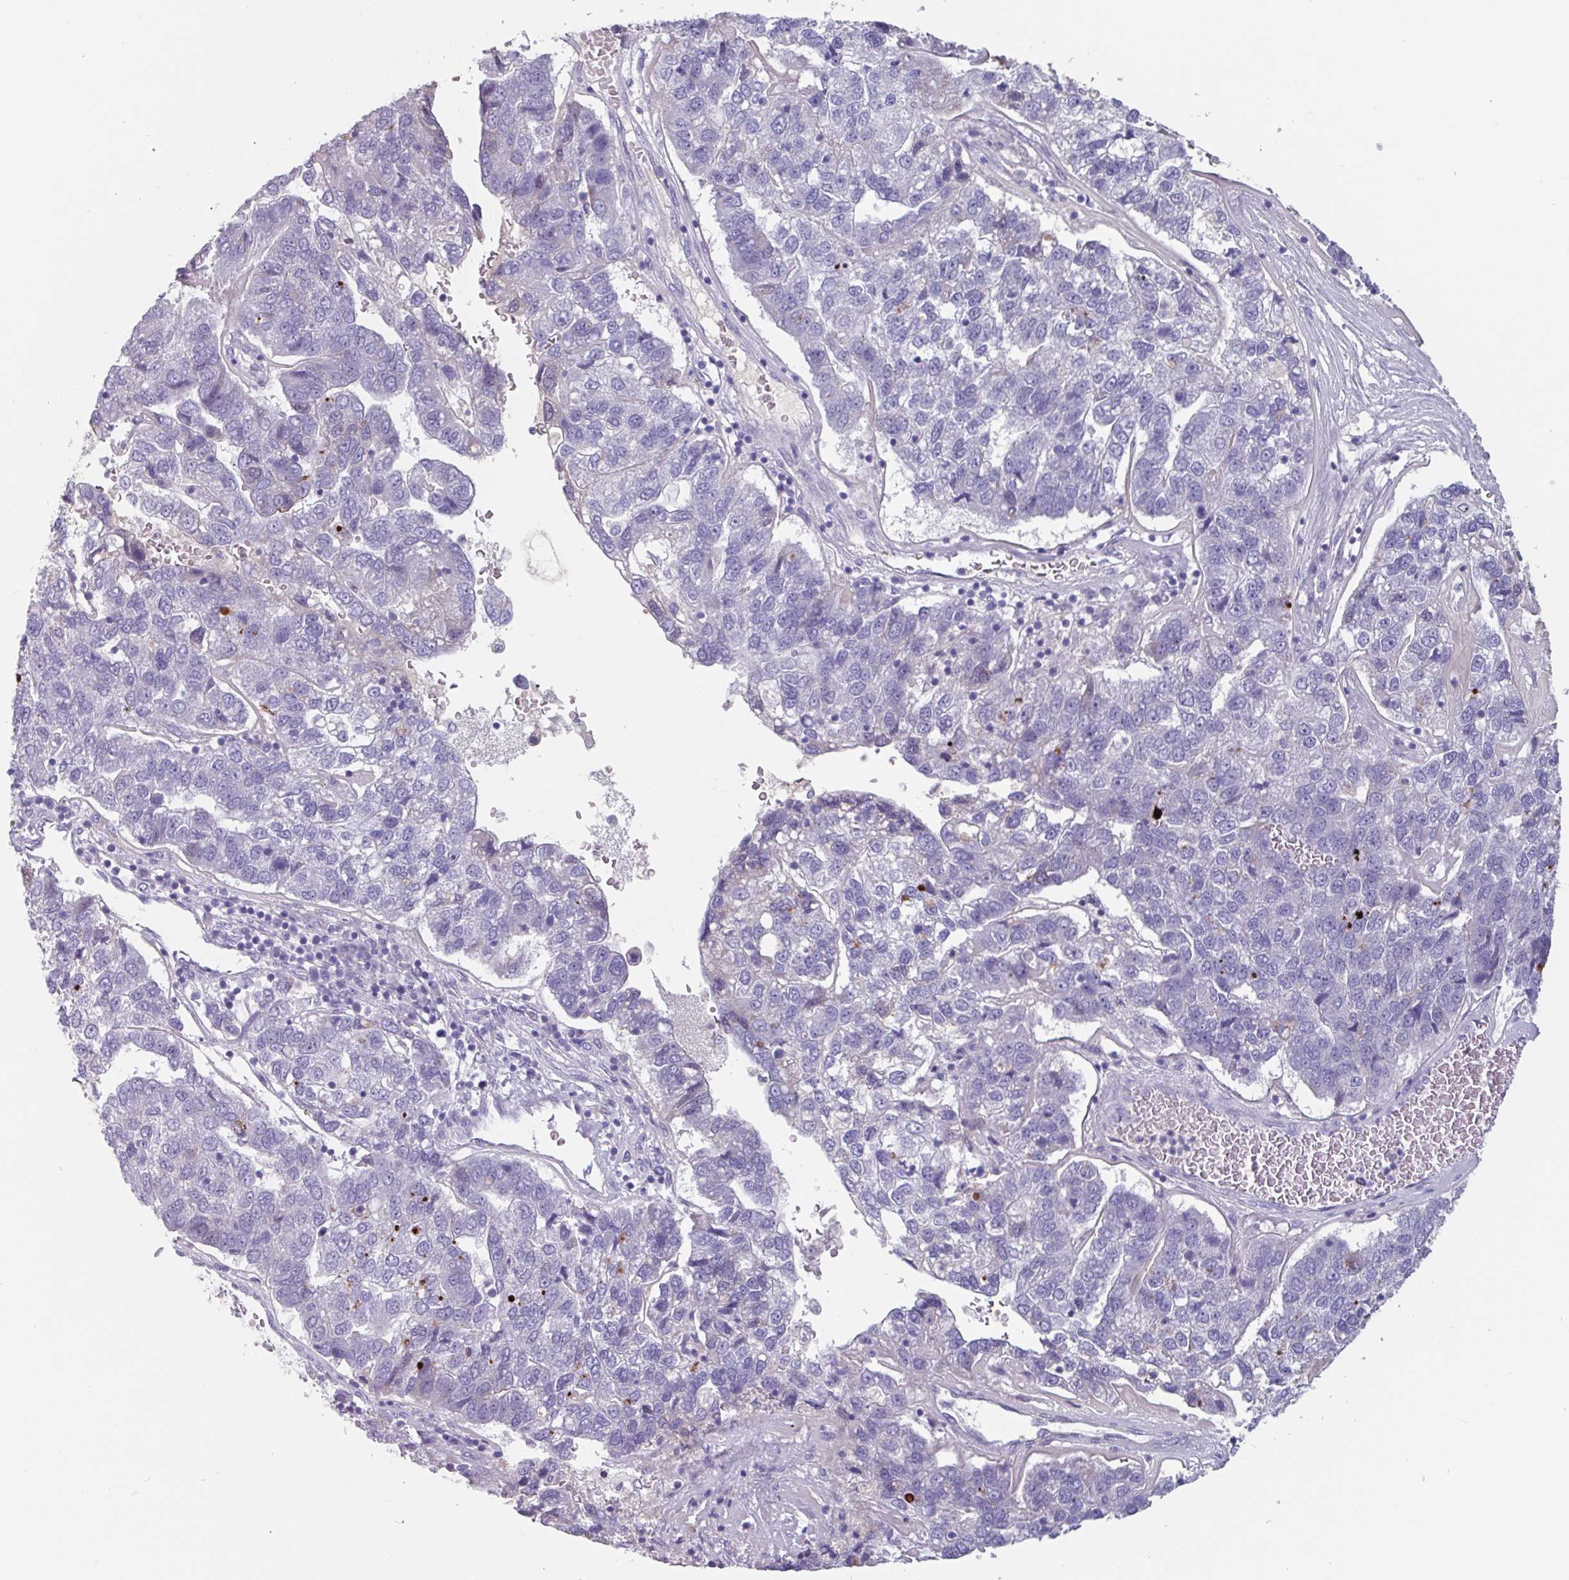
{"staining": {"intensity": "negative", "quantity": "none", "location": "none"}, "tissue": "pancreatic cancer", "cell_type": "Tumor cells", "image_type": "cancer", "snomed": [{"axis": "morphology", "description": "Adenocarcinoma, NOS"}, {"axis": "topography", "description": "Pancreas"}], "caption": "Immunohistochemistry photomicrograph of human pancreatic cancer (adenocarcinoma) stained for a protein (brown), which reveals no positivity in tumor cells.", "gene": "OR2T10", "patient": {"sex": "female", "age": 61}}